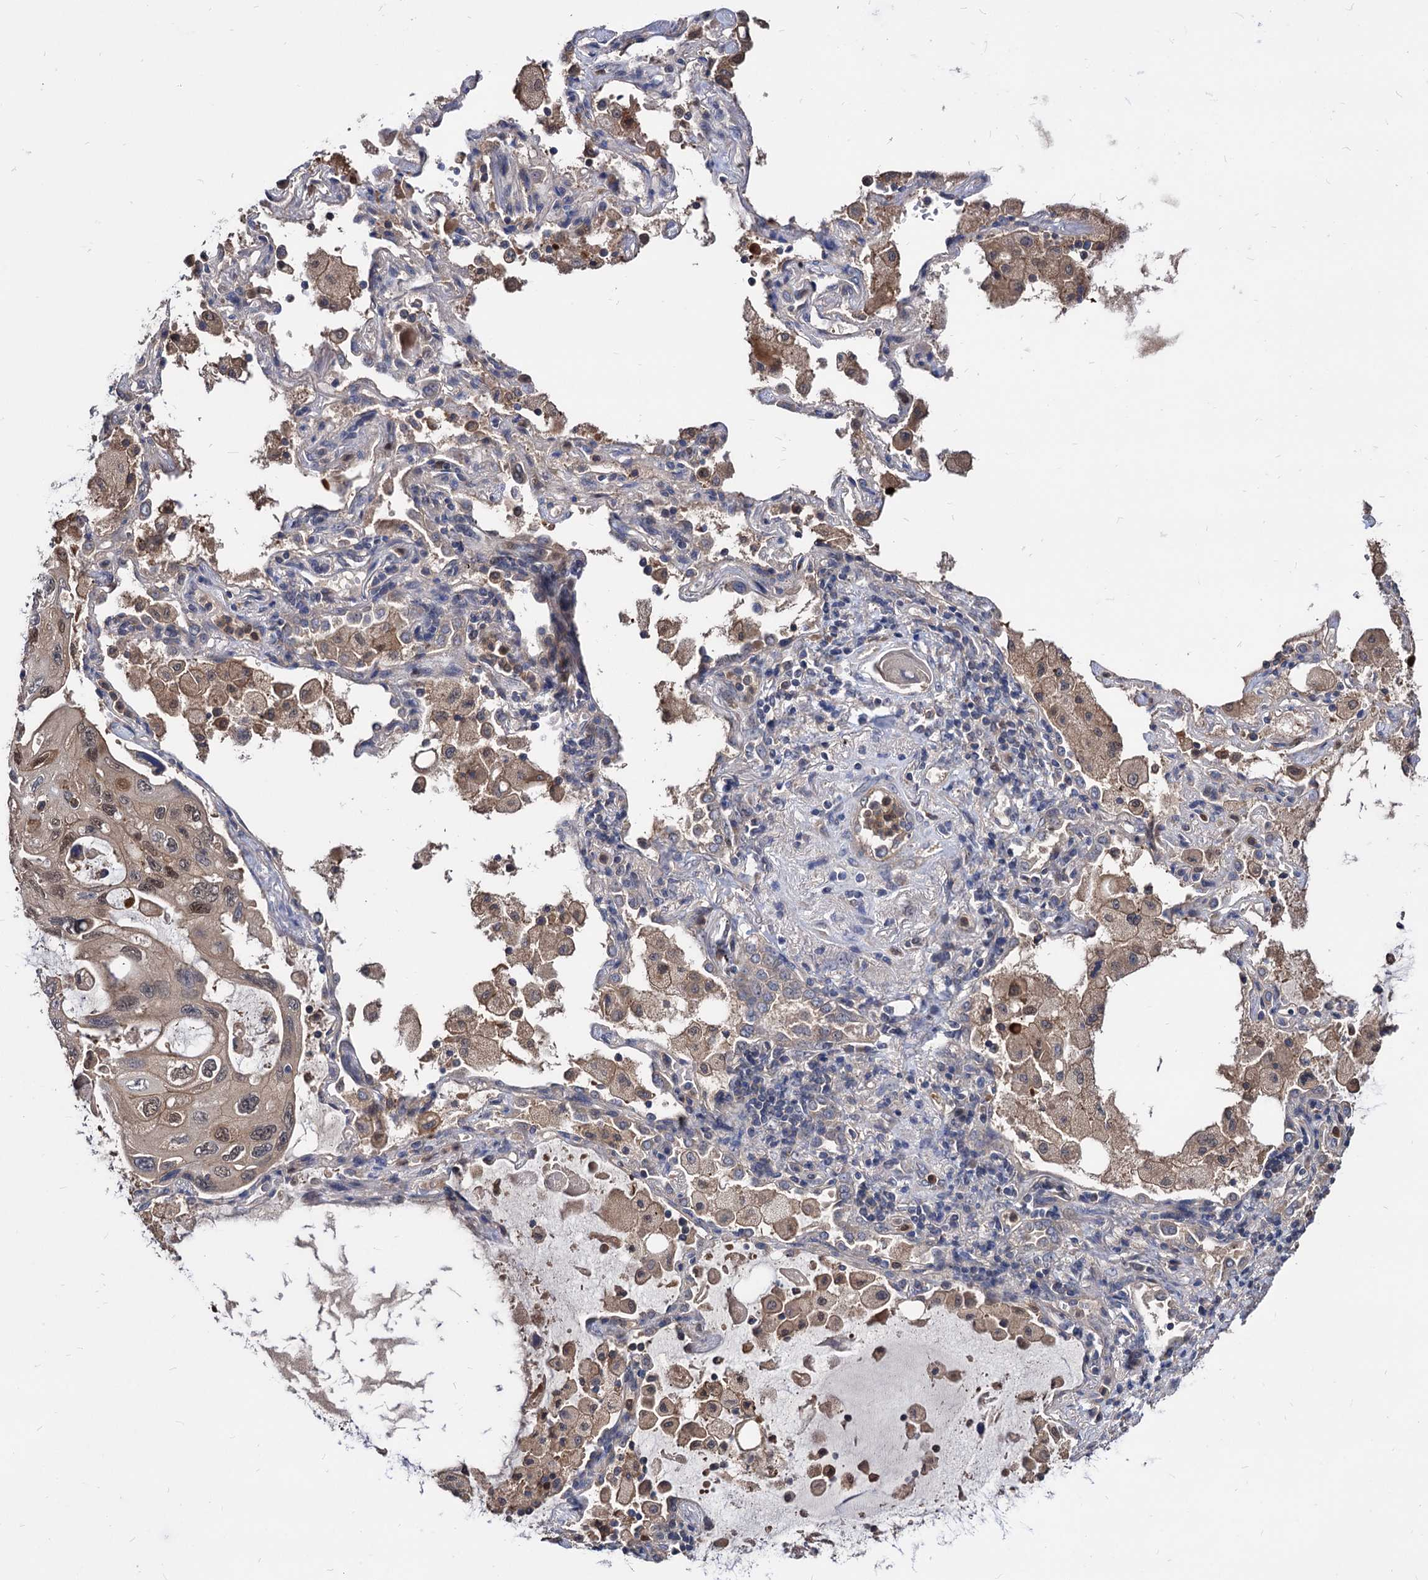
{"staining": {"intensity": "weak", "quantity": ">75%", "location": "cytoplasmic/membranous,nuclear"}, "tissue": "lung cancer", "cell_type": "Tumor cells", "image_type": "cancer", "snomed": [{"axis": "morphology", "description": "Squamous cell carcinoma, NOS"}, {"axis": "topography", "description": "Lung"}], "caption": "Lung cancer (squamous cell carcinoma) tissue demonstrates weak cytoplasmic/membranous and nuclear staining in about >75% of tumor cells, visualized by immunohistochemistry. (brown staining indicates protein expression, while blue staining denotes nuclei).", "gene": "CPPED1", "patient": {"sex": "female", "age": 73}}